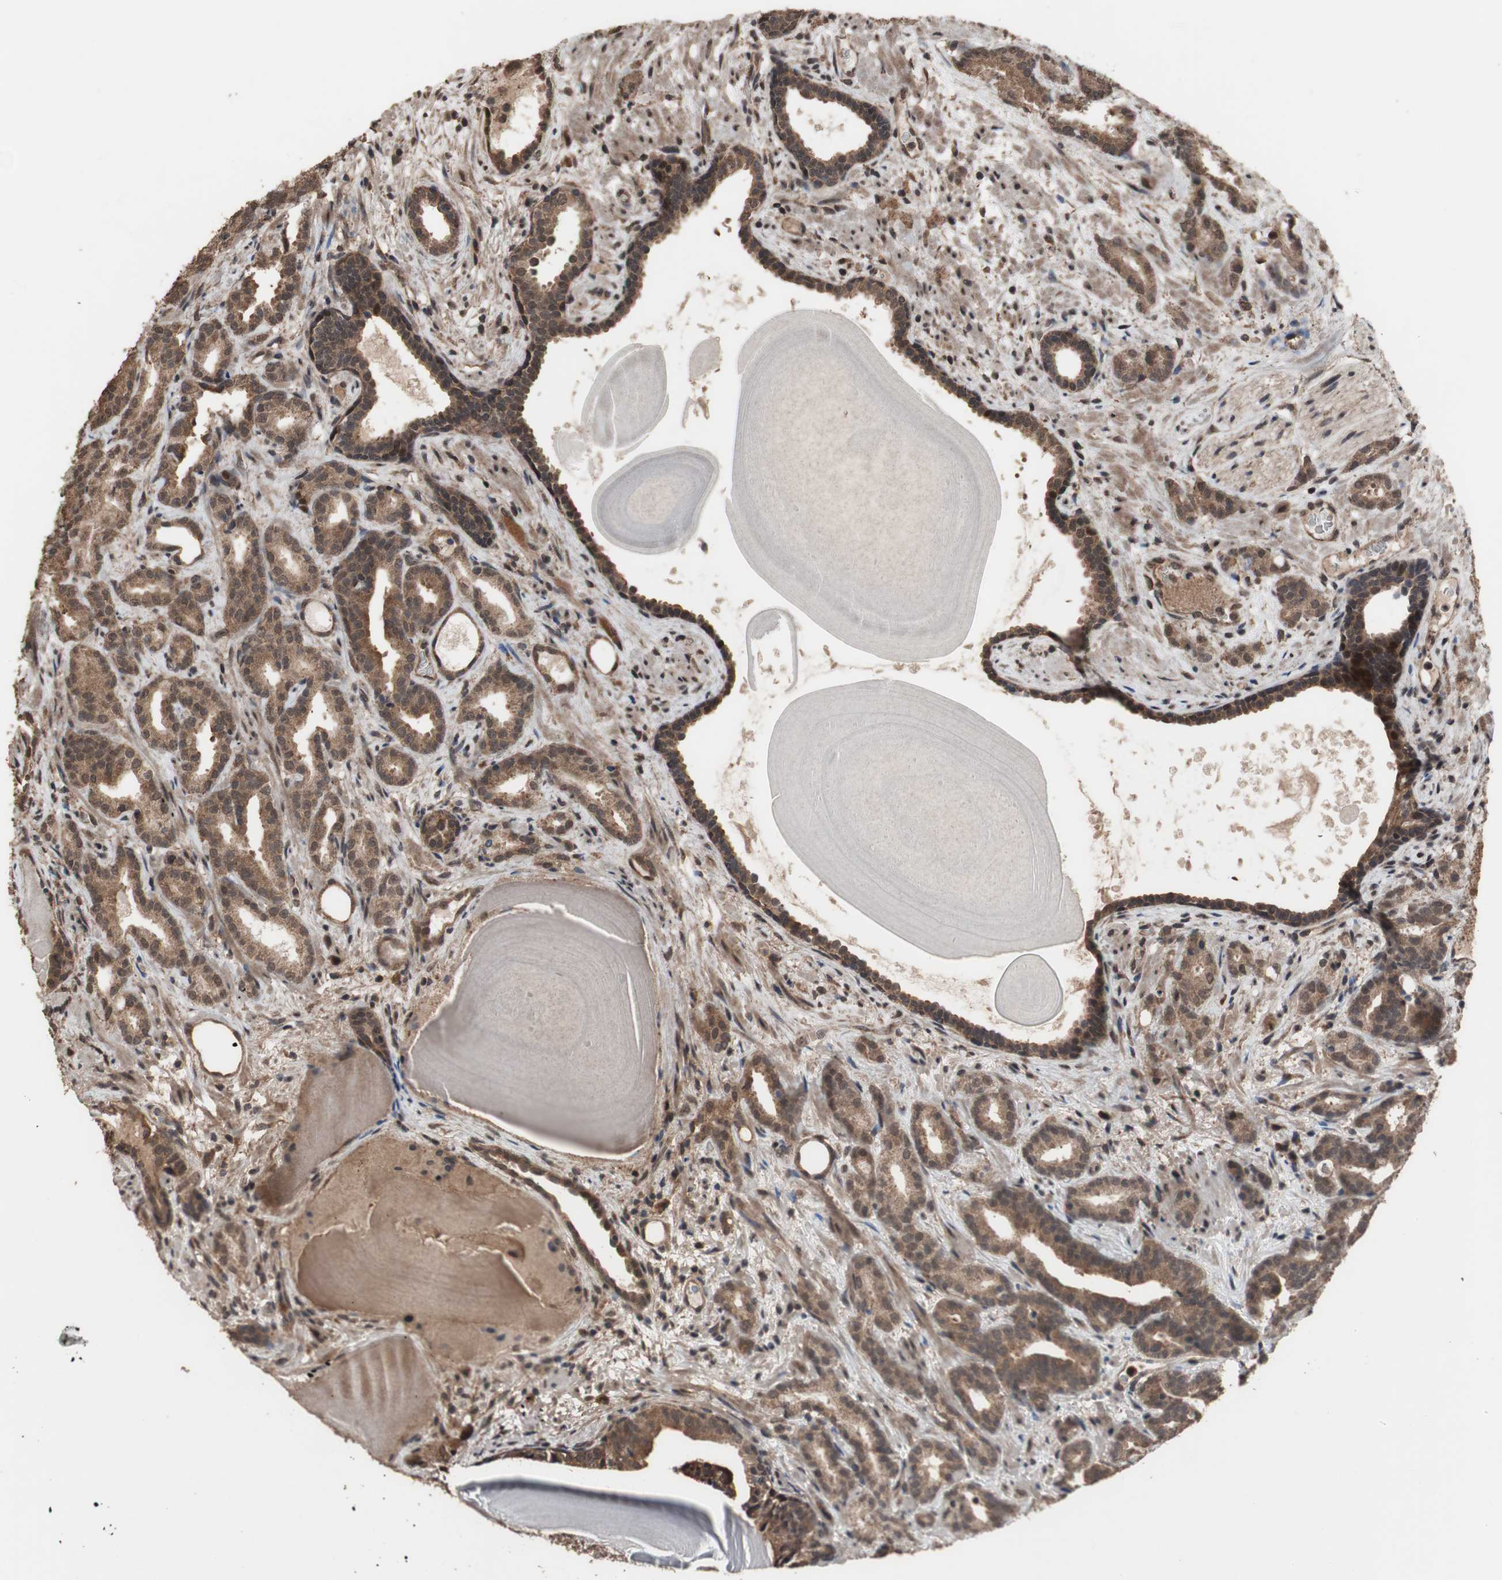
{"staining": {"intensity": "moderate", "quantity": ">75%", "location": "cytoplasmic/membranous,nuclear"}, "tissue": "prostate cancer", "cell_type": "Tumor cells", "image_type": "cancer", "snomed": [{"axis": "morphology", "description": "Adenocarcinoma, Low grade"}, {"axis": "topography", "description": "Prostate"}], "caption": "Moderate cytoplasmic/membranous and nuclear expression is appreciated in approximately >75% of tumor cells in prostate cancer (low-grade adenocarcinoma).", "gene": "KANSL1", "patient": {"sex": "male", "age": 63}}